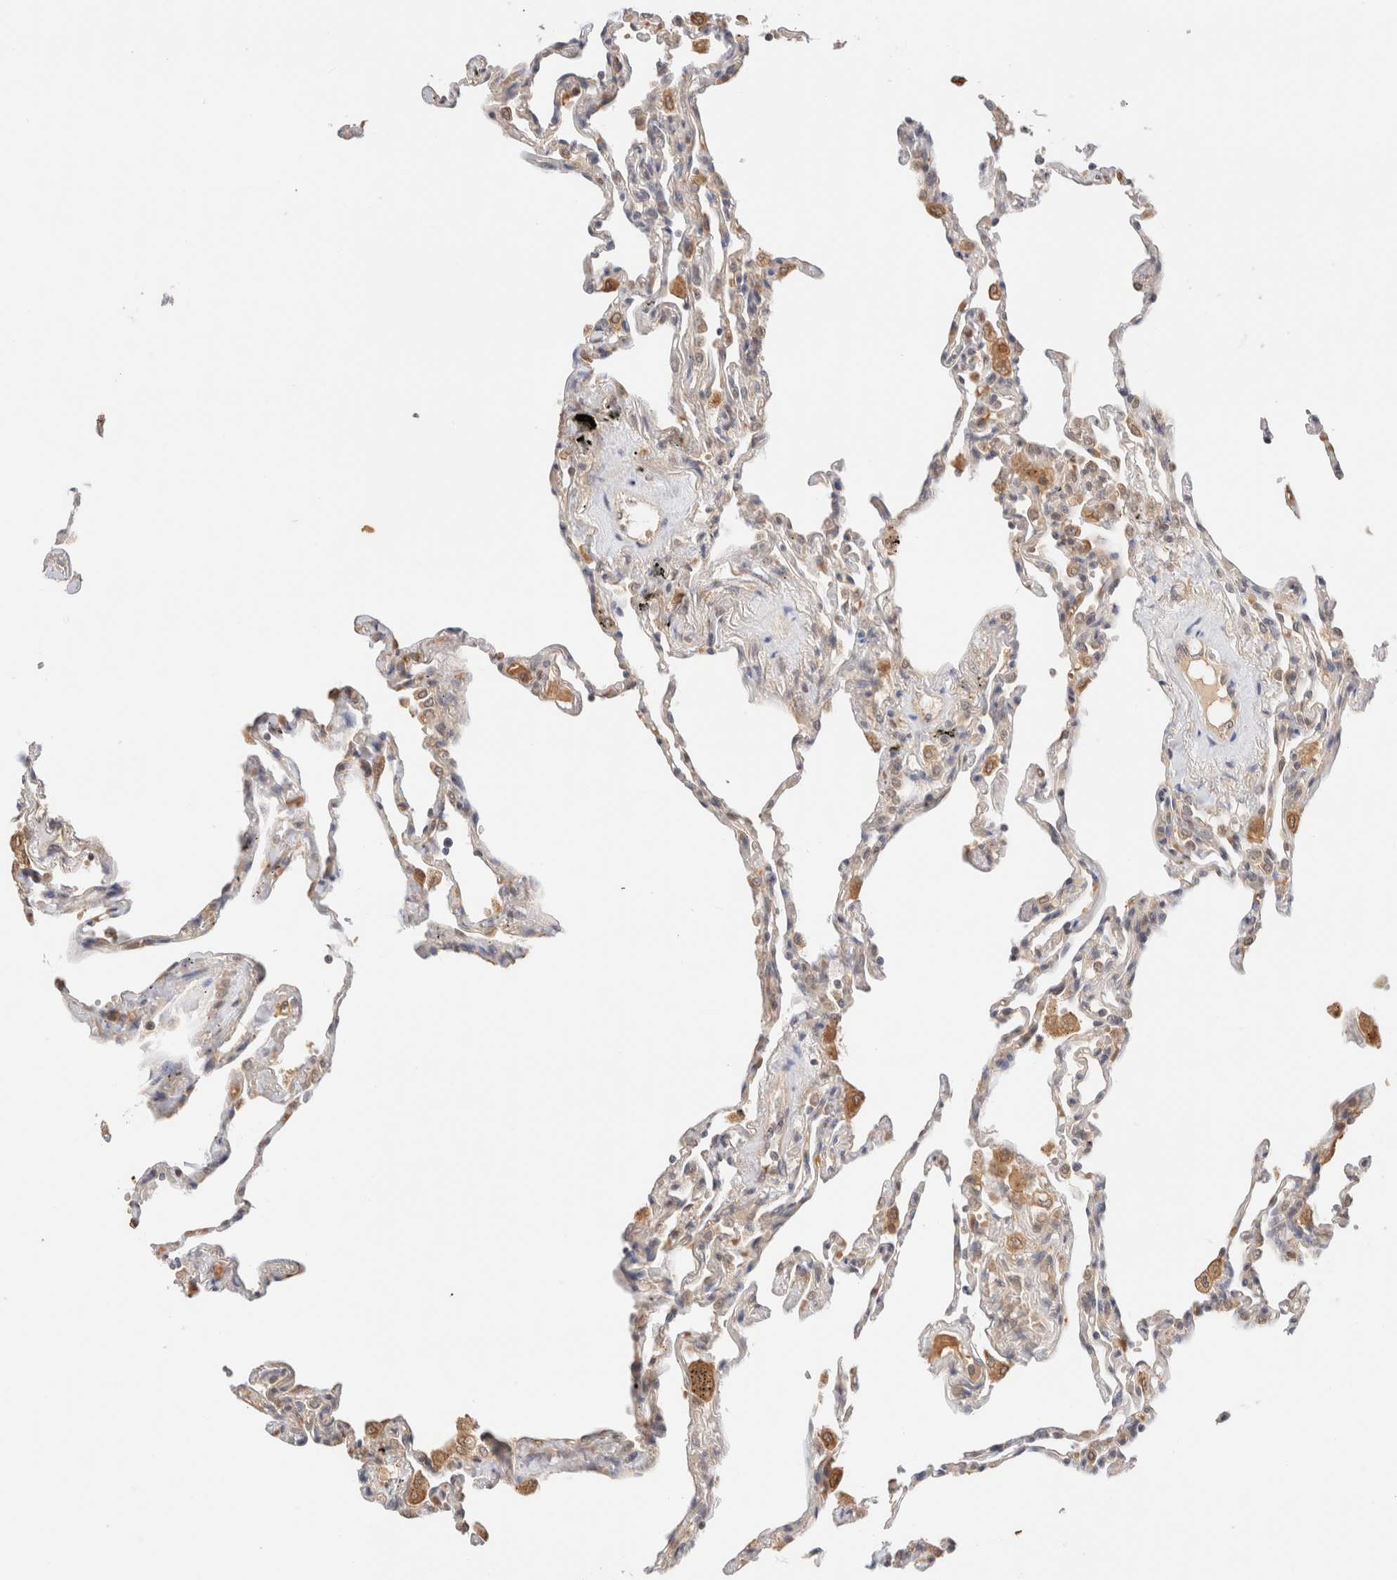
{"staining": {"intensity": "moderate", "quantity": "<25%", "location": "cytoplasmic/membranous"}, "tissue": "lung", "cell_type": "Alveolar cells", "image_type": "normal", "snomed": [{"axis": "morphology", "description": "Normal tissue, NOS"}, {"axis": "topography", "description": "Lung"}], "caption": "Lung was stained to show a protein in brown. There is low levels of moderate cytoplasmic/membranous positivity in approximately <25% of alveolar cells. Nuclei are stained in blue.", "gene": "SYVN1", "patient": {"sex": "male", "age": 59}}